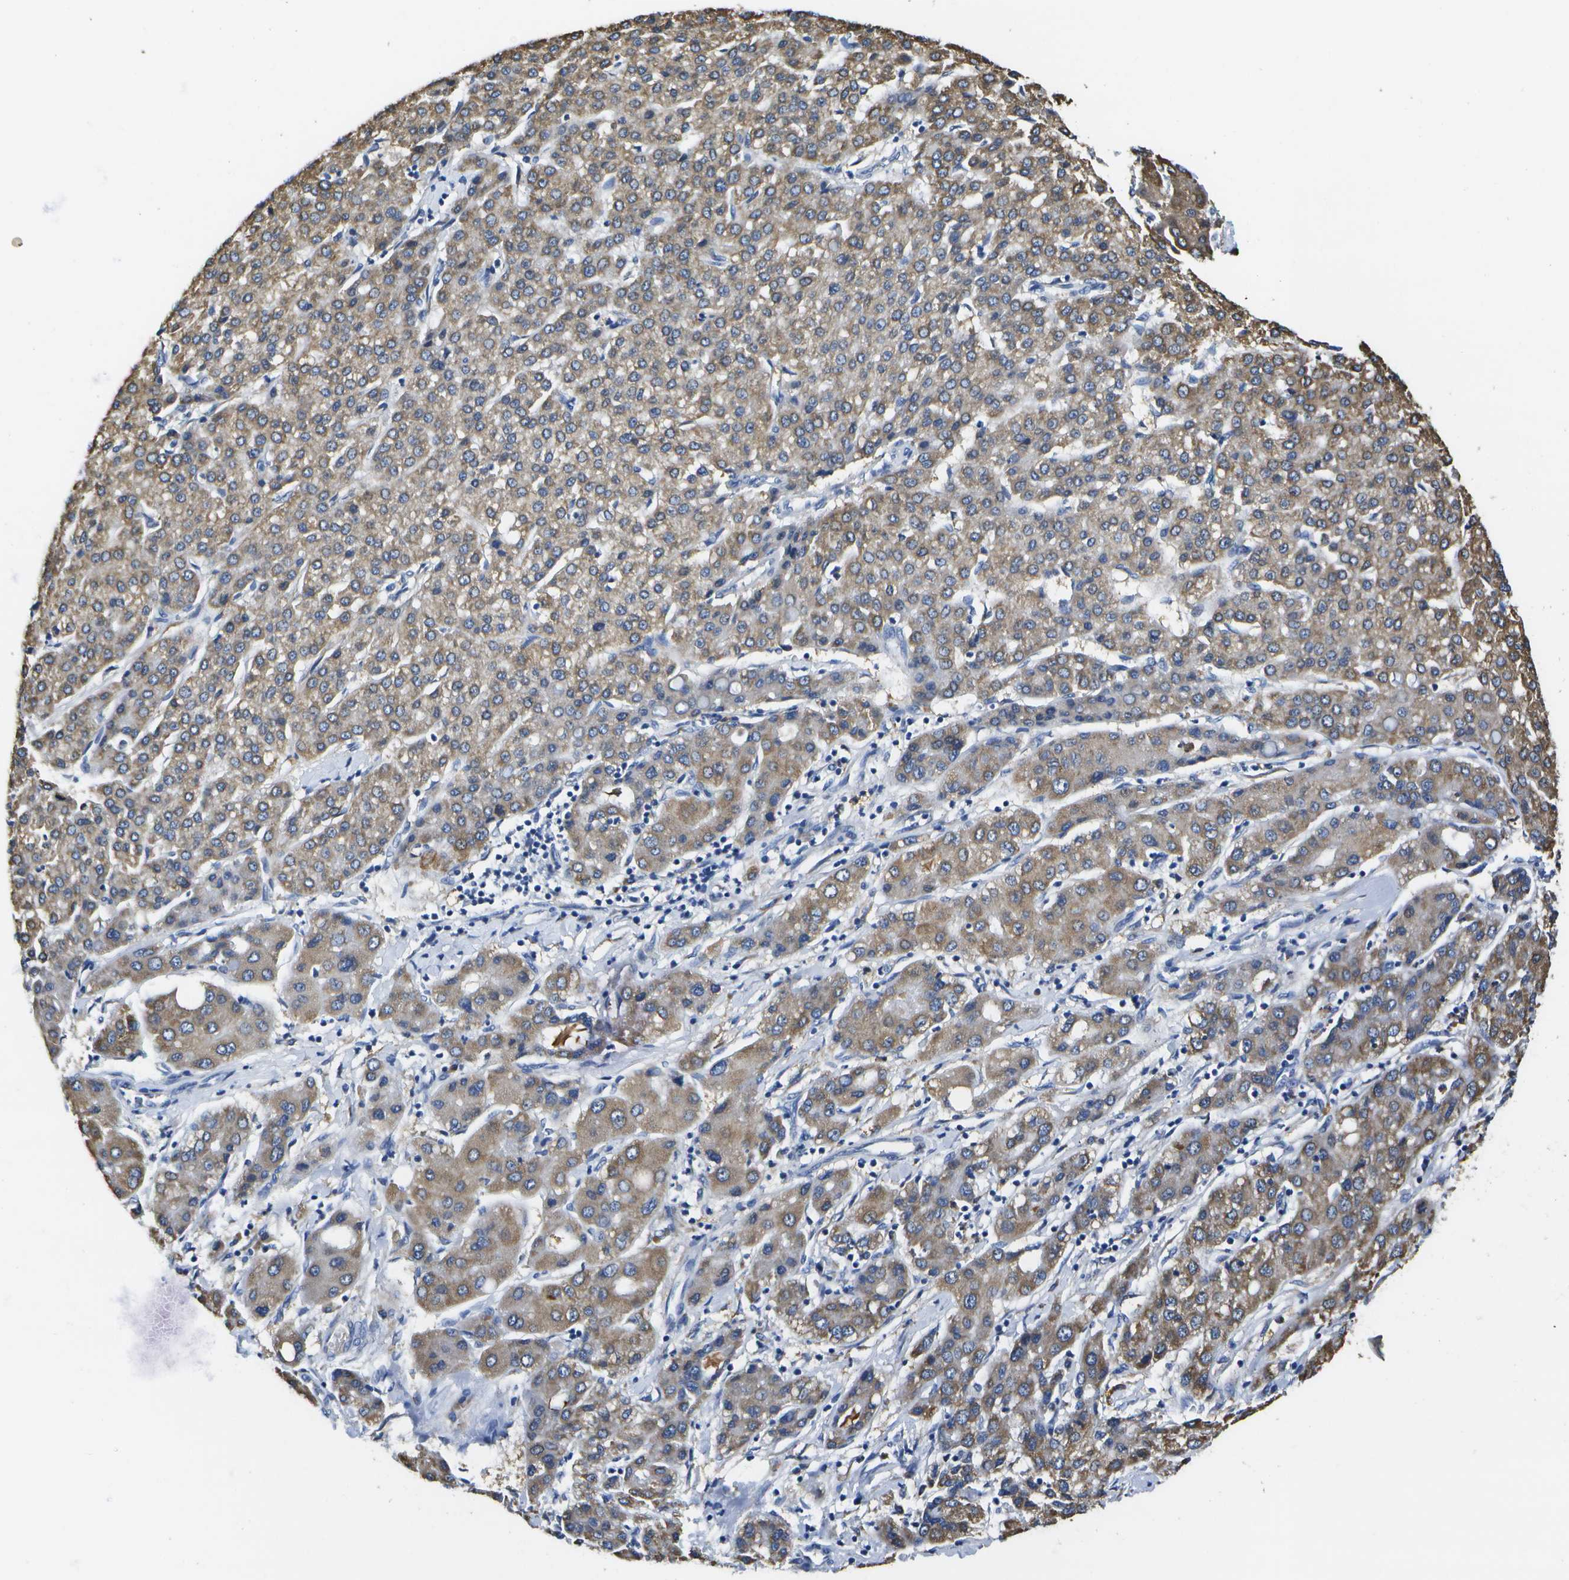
{"staining": {"intensity": "moderate", "quantity": ">75%", "location": "cytoplasmic/membranous"}, "tissue": "liver cancer", "cell_type": "Tumor cells", "image_type": "cancer", "snomed": [{"axis": "morphology", "description": "Carcinoma, Hepatocellular, NOS"}, {"axis": "topography", "description": "Liver"}], "caption": "Protein staining of liver cancer (hepatocellular carcinoma) tissue demonstrates moderate cytoplasmic/membranous expression in about >75% of tumor cells.", "gene": "DSE", "patient": {"sex": "male", "age": 65}}